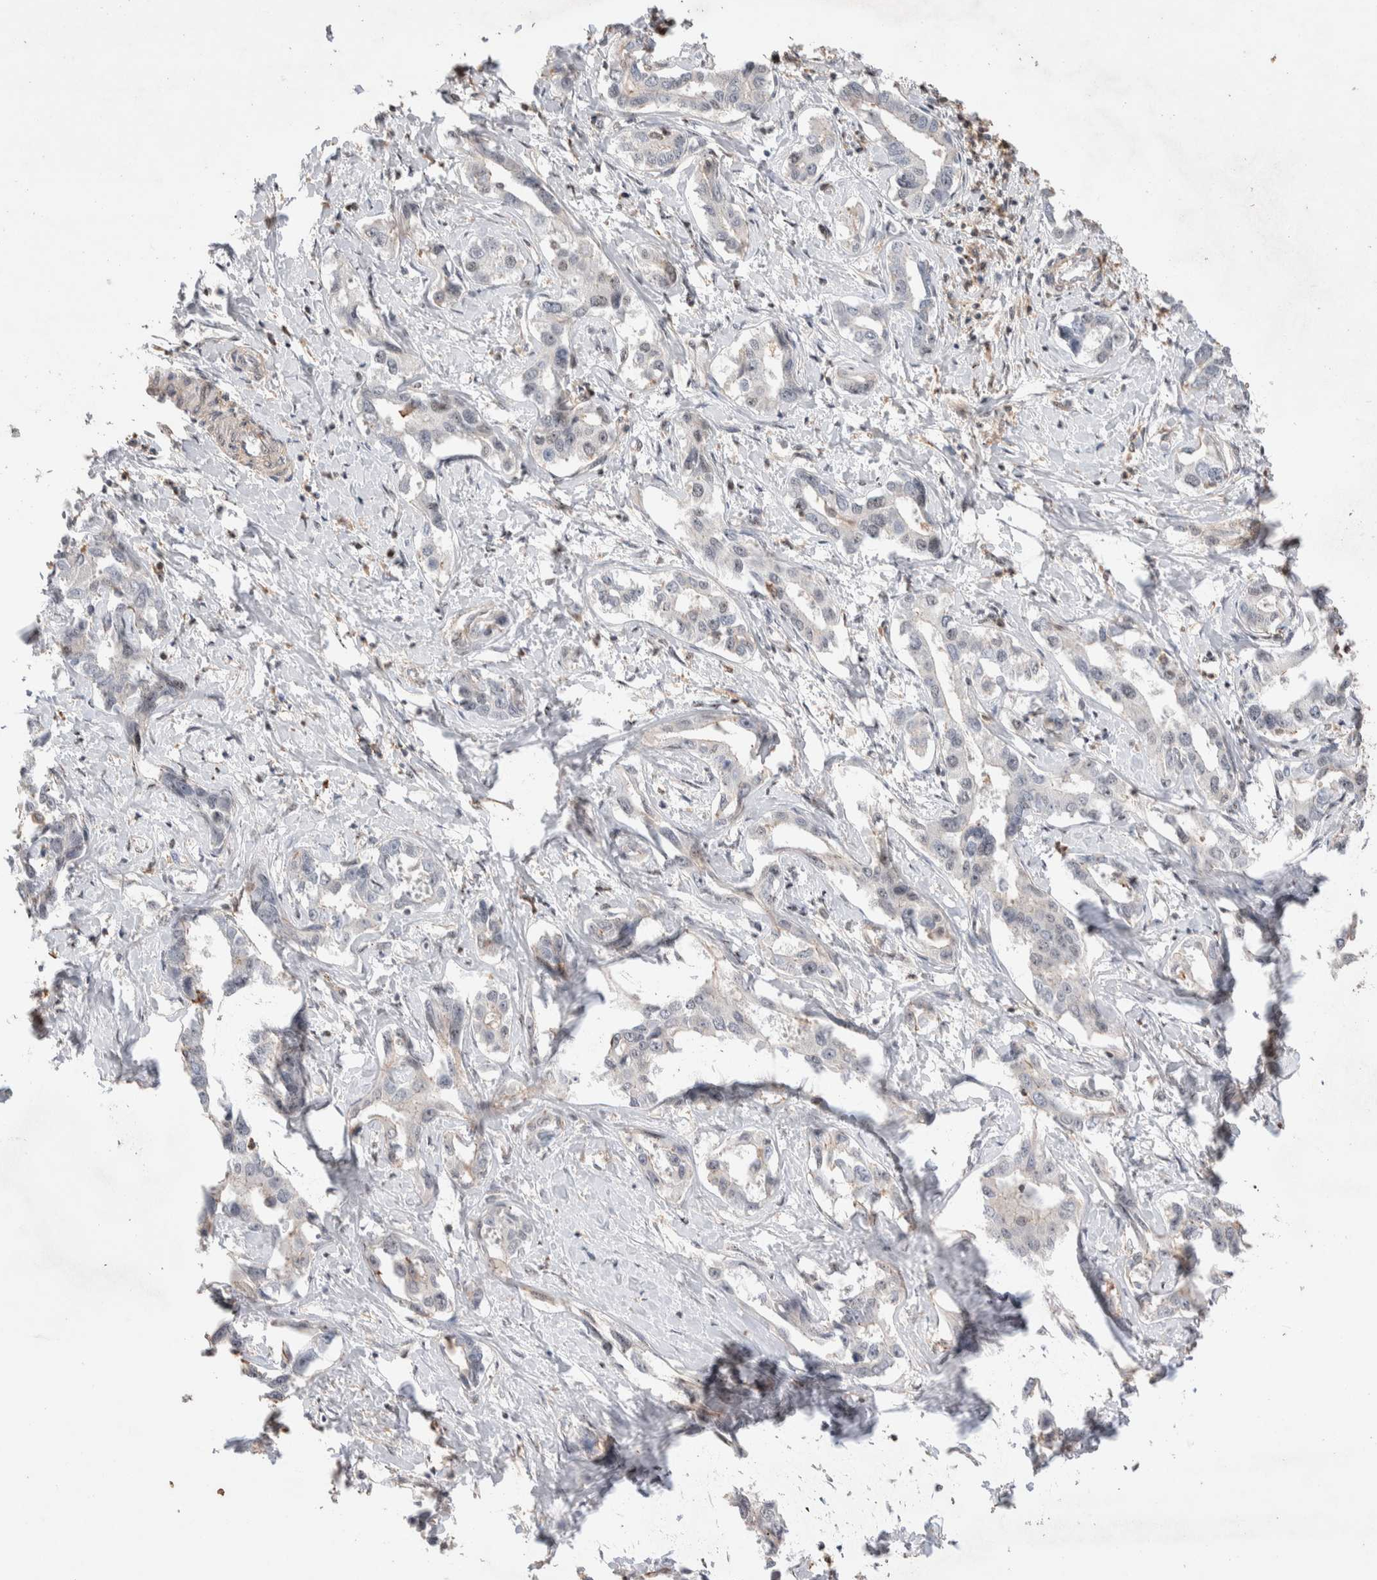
{"staining": {"intensity": "negative", "quantity": "none", "location": "none"}, "tissue": "liver cancer", "cell_type": "Tumor cells", "image_type": "cancer", "snomed": [{"axis": "morphology", "description": "Cholangiocarcinoma"}, {"axis": "topography", "description": "Liver"}], "caption": "IHC histopathology image of neoplastic tissue: human cholangiocarcinoma (liver) stained with DAB exhibits no significant protein staining in tumor cells.", "gene": "ZNF704", "patient": {"sex": "male", "age": 59}}